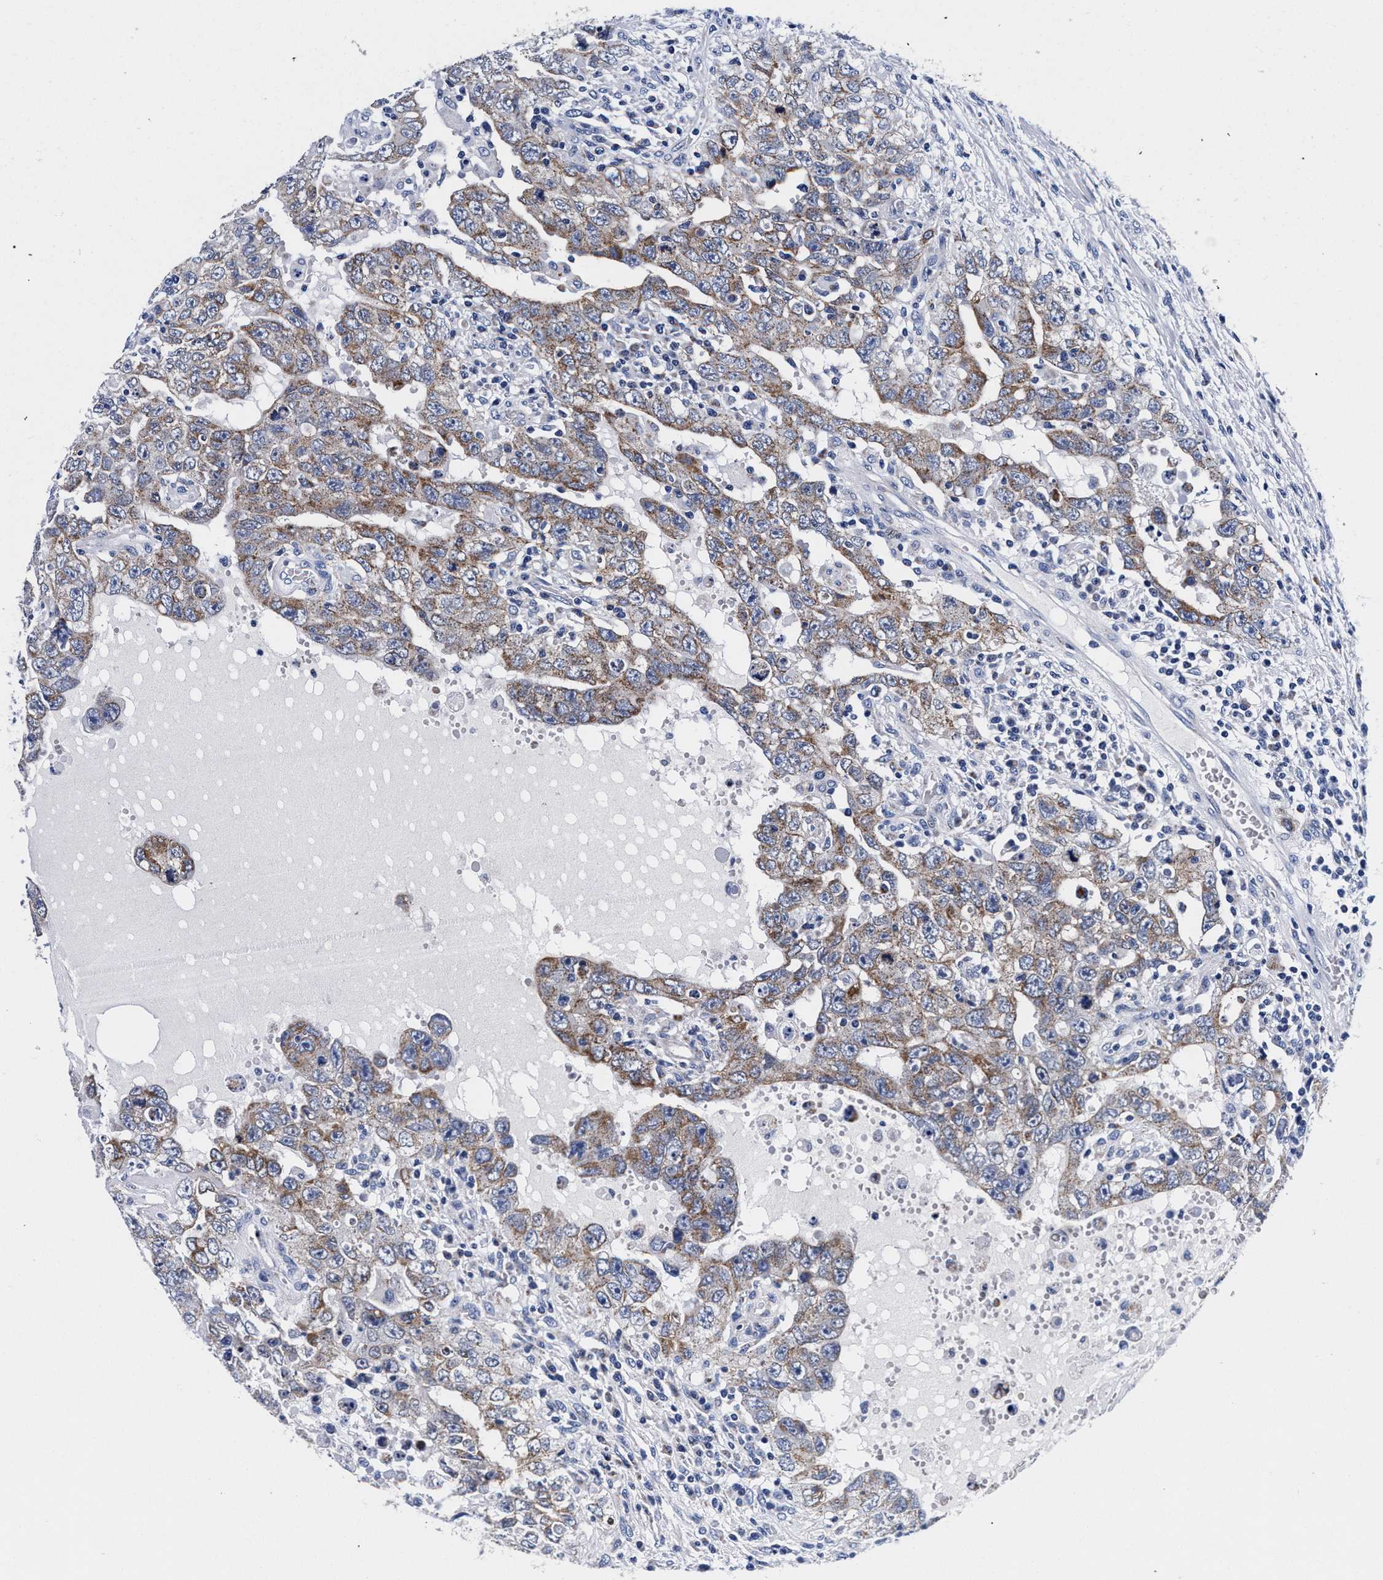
{"staining": {"intensity": "moderate", "quantity": ">75%", "location": "cytoplasmic/membranous"}, "tissue": "testis cancer", "cell_type": "Tumor cells", "image_type": "cancer", "snomed": [{"axis": "morphology", "description": "Carcinoma, Embryonal, NOS"}, {"axis": "topography", "description": "Testis"}], "caption": "Tumor cells reveal medium levels of moderate cytoplasmic/membranous expression in about >75% of cells in embryonal carcinoma (testis). The staining is performed using DAB brown chromogen to label protein expression. The nuclei are counter-stained blue using hematoxylin.", "gene": "RAB3B", "patient": {"sex": "male", "age": 26}}